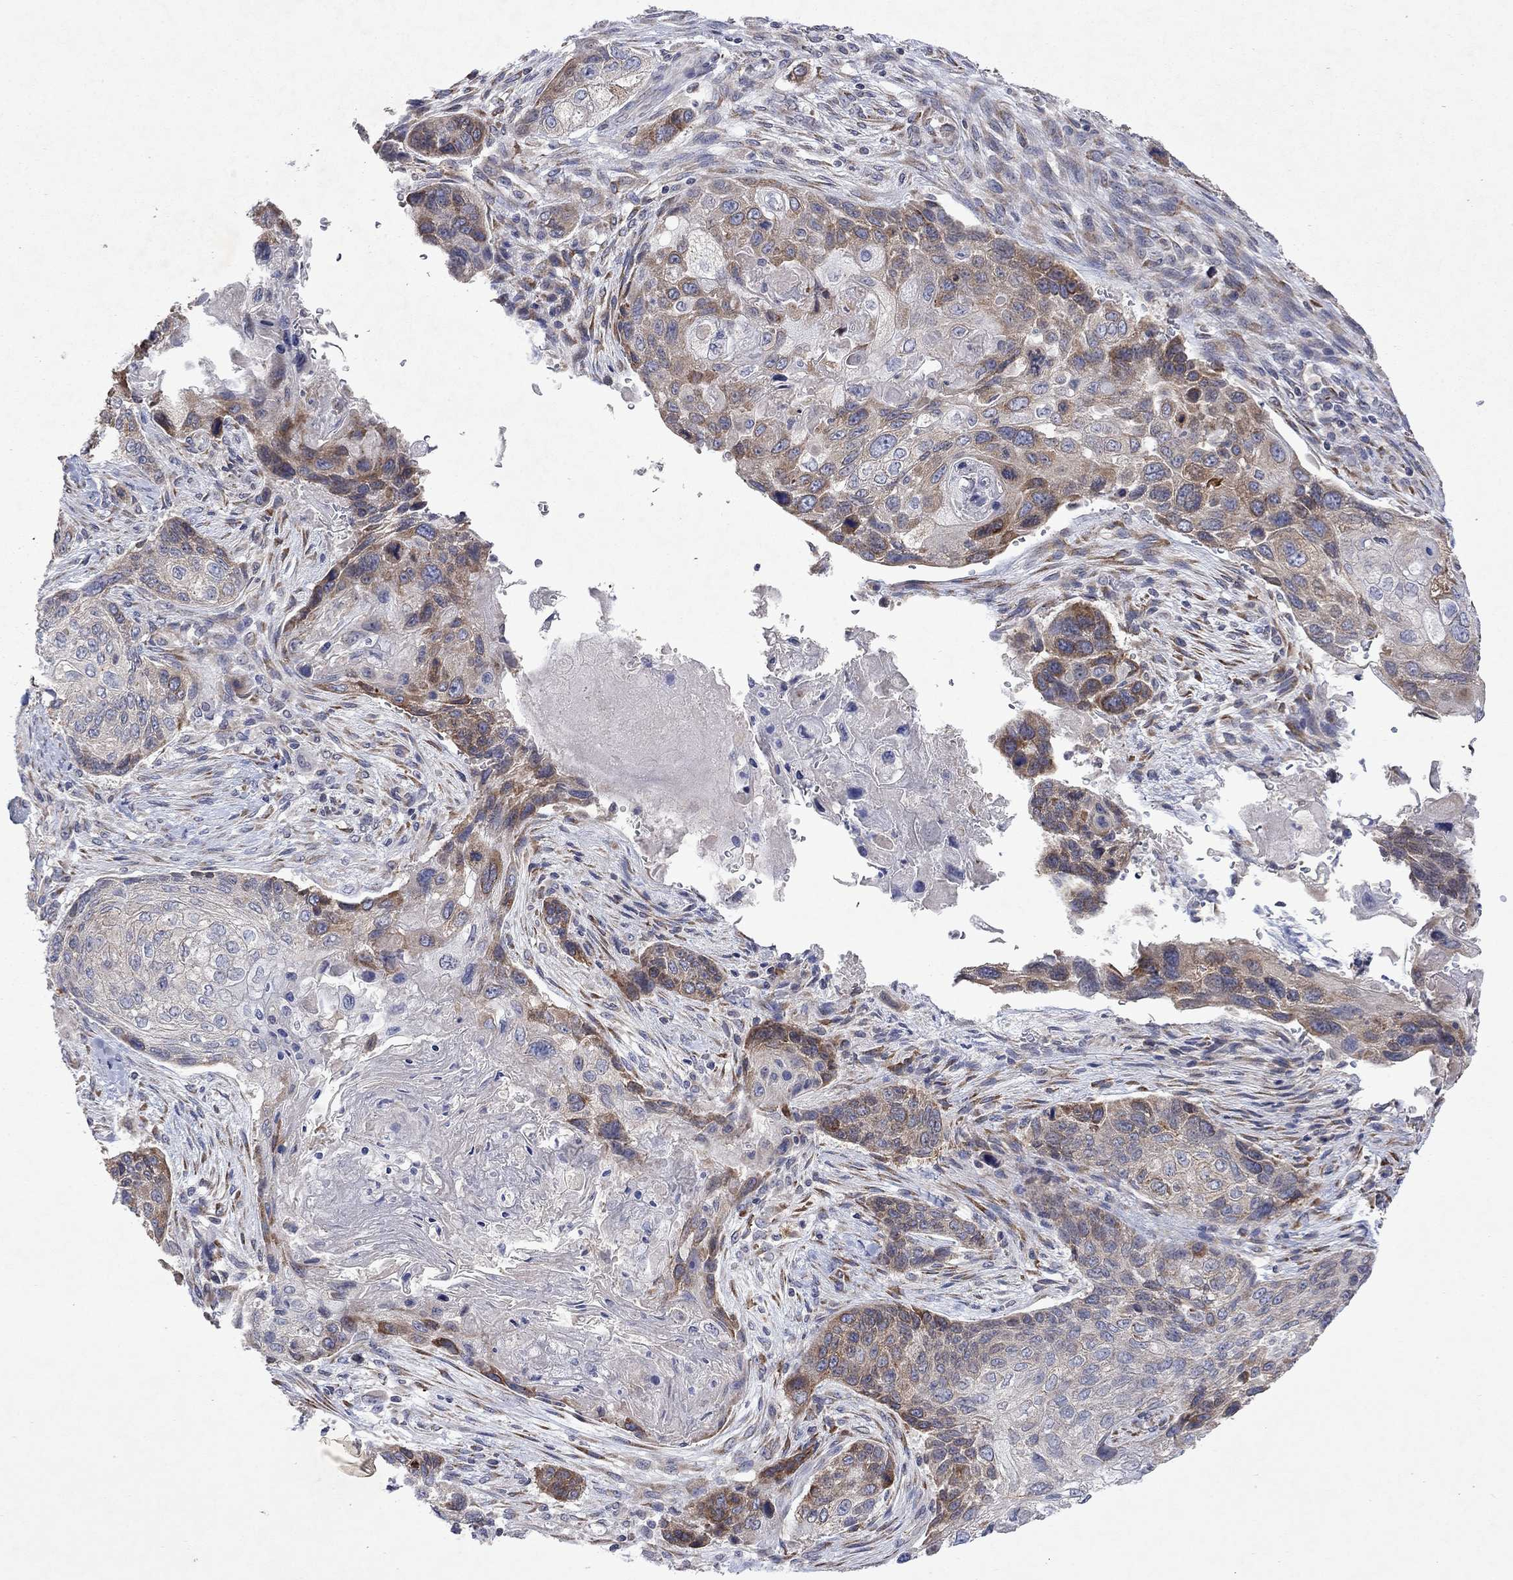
{"staining": {"intensity": "moderate", "quantity": "25%-75%", "location": "cytoplasmic/membranous"}, "tissue": "lung cancer", "cell_type": "Tumor cells", "image_type": "cancer", "snomed": [{"axis": "morphology", "description": "Normal tissue, NOS"}, {"axis": "morphology", "description": "Squamous cell carcinoma, NOS"}, {"axis": "topography", "description": "Bronchus"}, {"axis": "topography", "description": "Lung"}], "caption": "Immunohistochemistry (DAB) staining of human lung cancer demonstrates moderate cytoplasmic/membranous protein expression in approximately 25%-75% of tumor cells.", "gene": "TMEM97", "patient": {"sex": "male", "age": 69}}